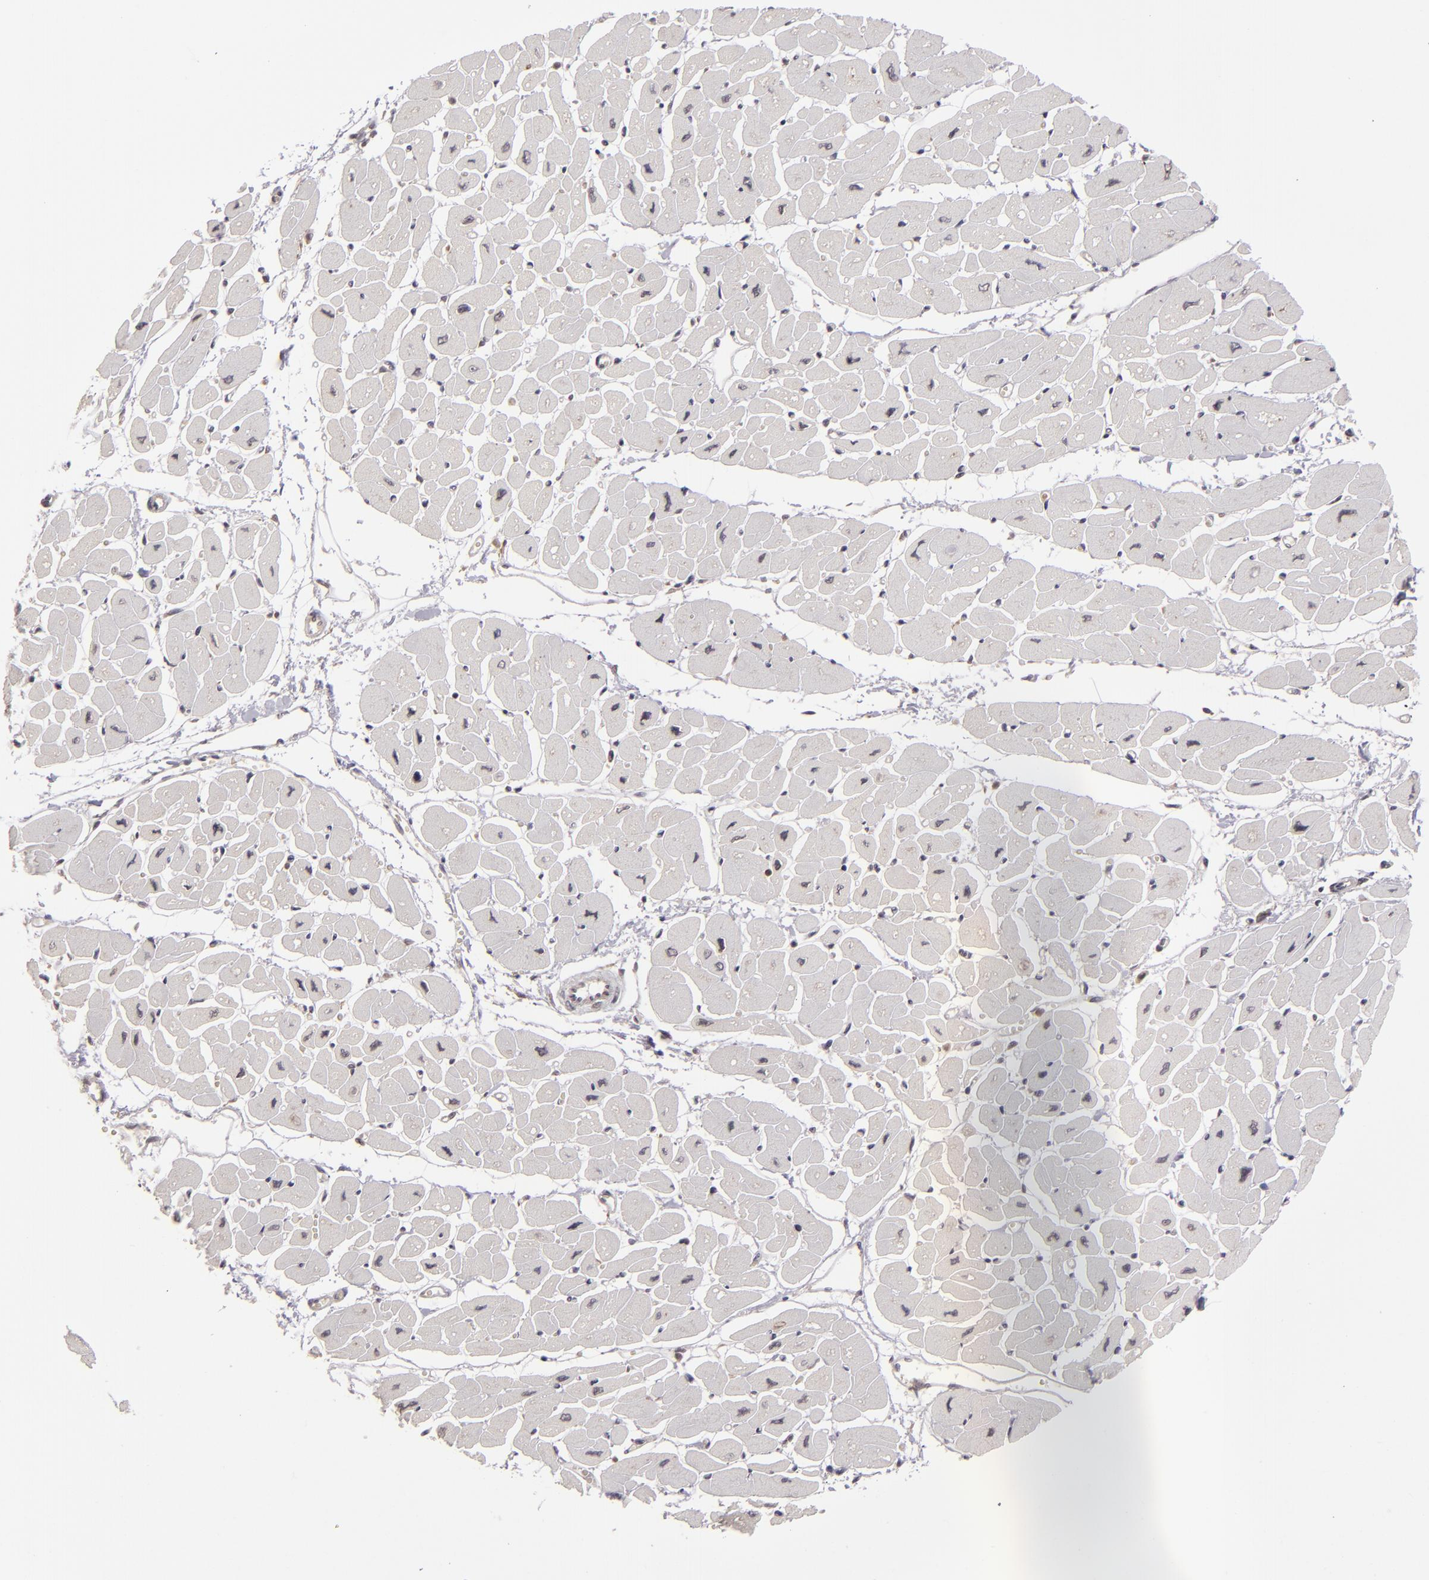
{"staining": {"intensity": "negative", "quantity": "none", "location": "none"}, "tissue": "heart muscle", "cell_type": "Cardiomyocytes", "image_type": "normal", "snomed": [{"axis": "morphology", "description": "Normal tissue, NOS"}, {"axis": "topography", "description": "Heart"}], "caption": "A high-resolution image shows immunohistochemistry staining of normal heart muscle, which exhibits no significant positivity in cardiomyocytes.", "gene": "MAPK3", "patient": {"sex": "female", "age": 54}}